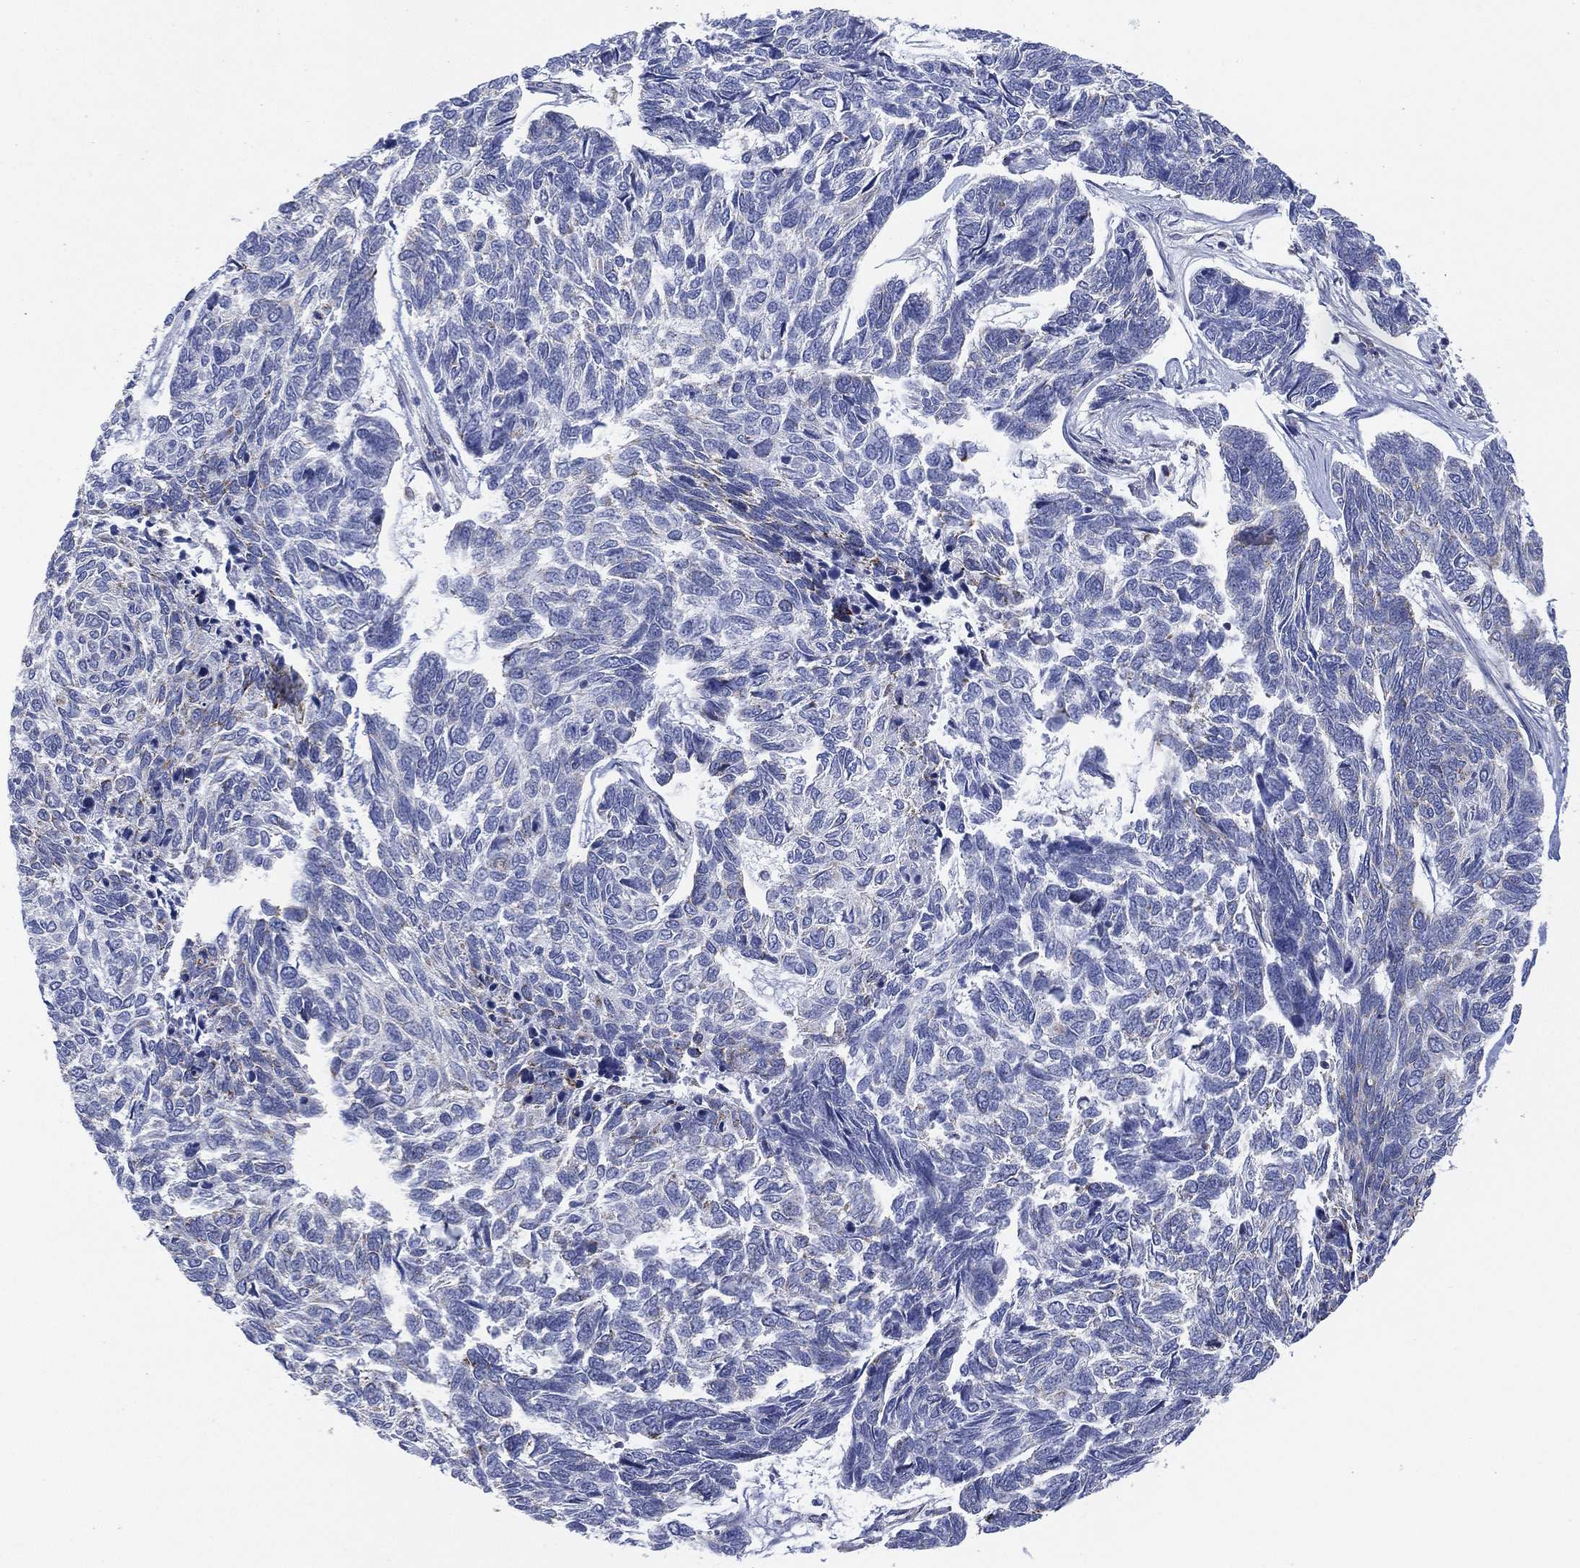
{"staining": {"intensity": "negative", "quantity": "none", "location": "none"}, "tissue": "skin cancer", "cell_type": "Tumor cells", "image_type": "cancer", "snomed": [{"axis": "morphology", "description": "Basal cell carcinoma"}, {"axis": "topography", "description": "Skin"}], "caption": "A high-resolution micrograph shows IHC staining of basal cell carcinoma (skin), which reveals no significant positivity in tumor cells.", "gene": "INA", "patient": {"sex": "female", "age": 65}}